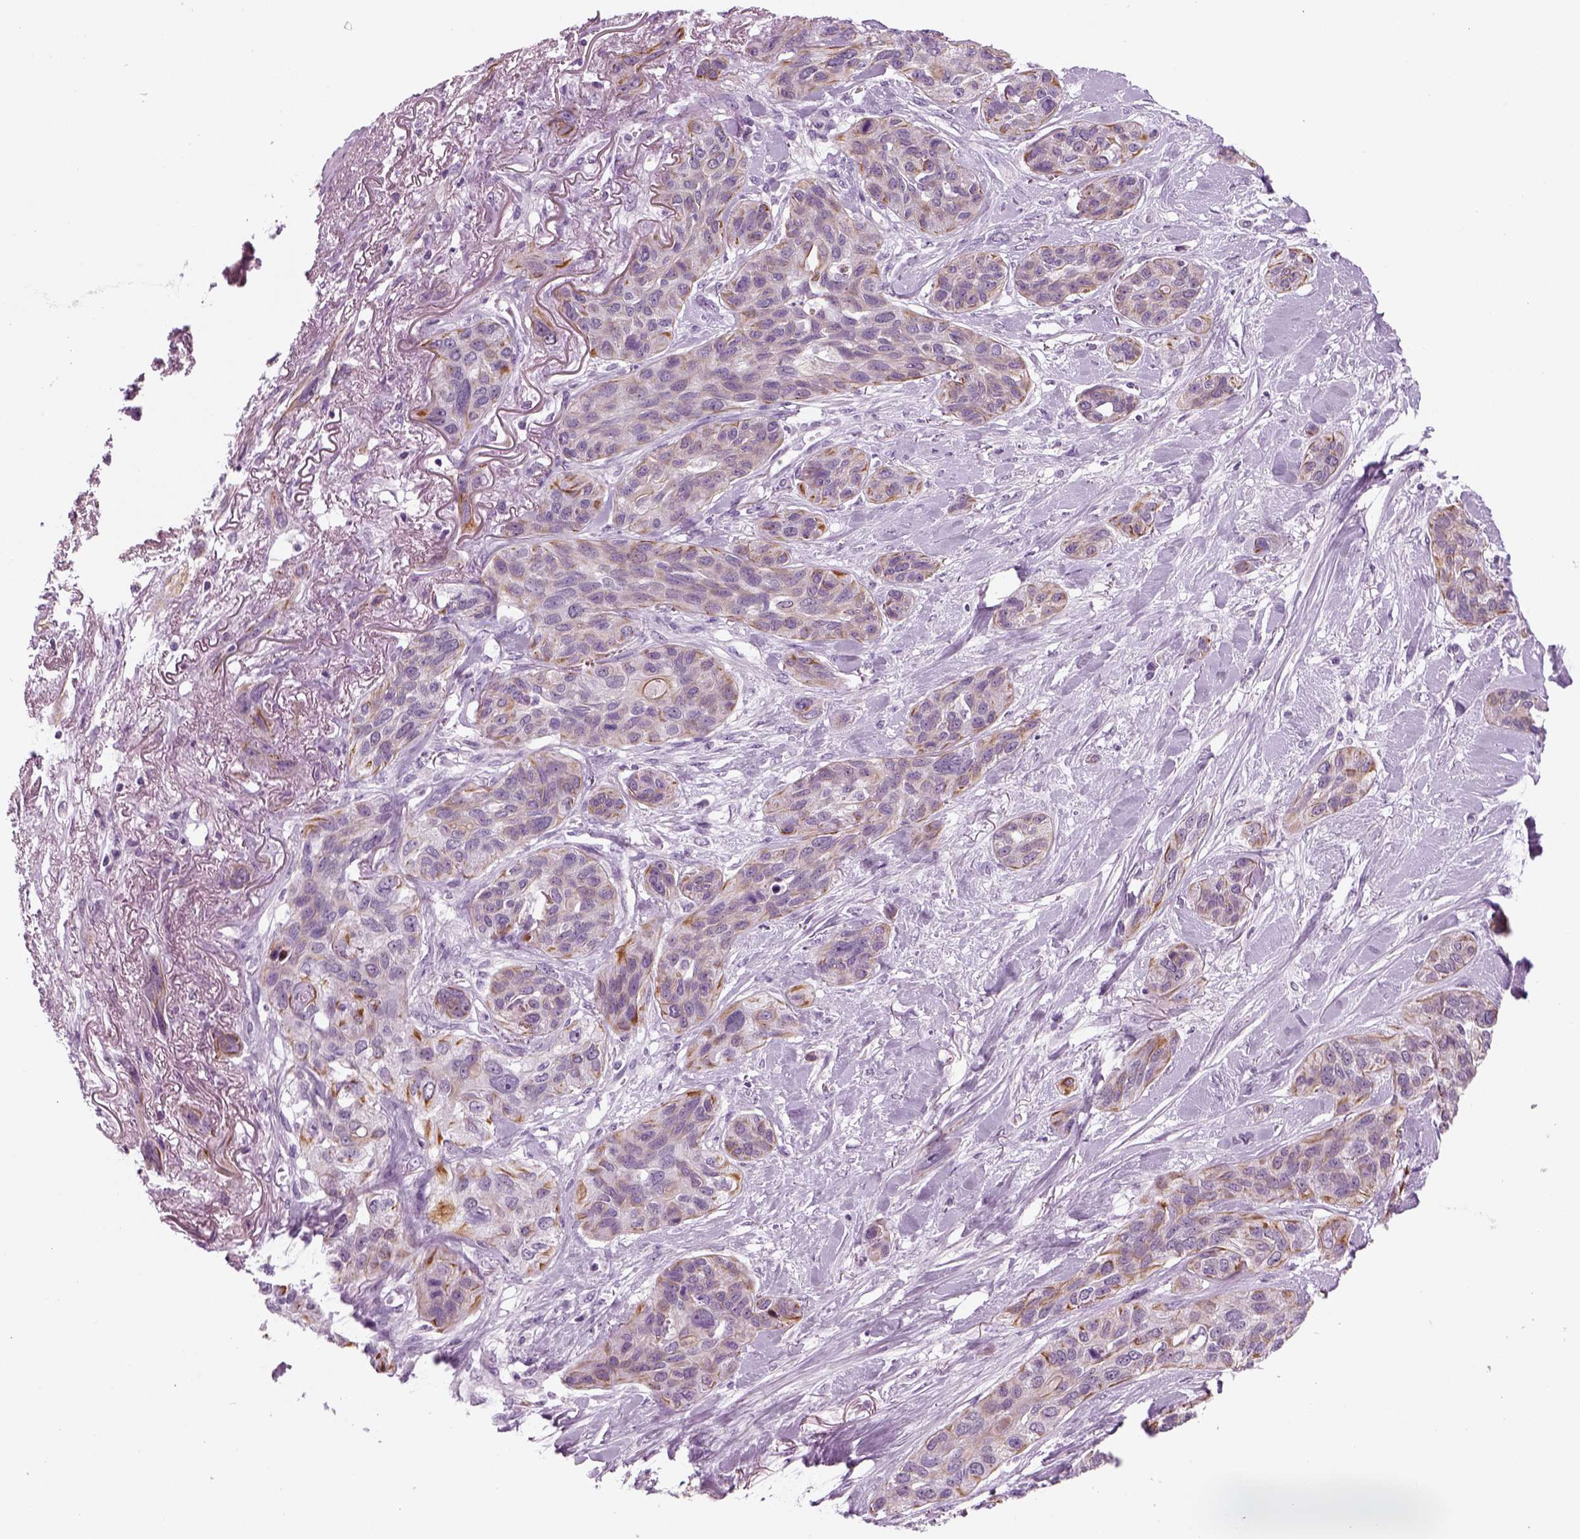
{"staining": {"intensity": "moderate", "quantity": "<25%", "location": "cytoplasmic/membranous"}, "tissue": "lung cancer", "cell_type": "Tumor cells", "image_type": "cancer", "snomed": [{"axis": "morphology", "description": "Squamous cell carcinoma, NOS"}, {"axis": "topography", "description": "Lung"}], "caption": "Immunohistochemical staining of lung cancer (squamous cell carcinoma) demonstrates moderate cytoplasmic/membranous protein positivity in about <25% of tumor cells.", "gene": "KRT75", "patient": {"sex": "female", "age": 70}}